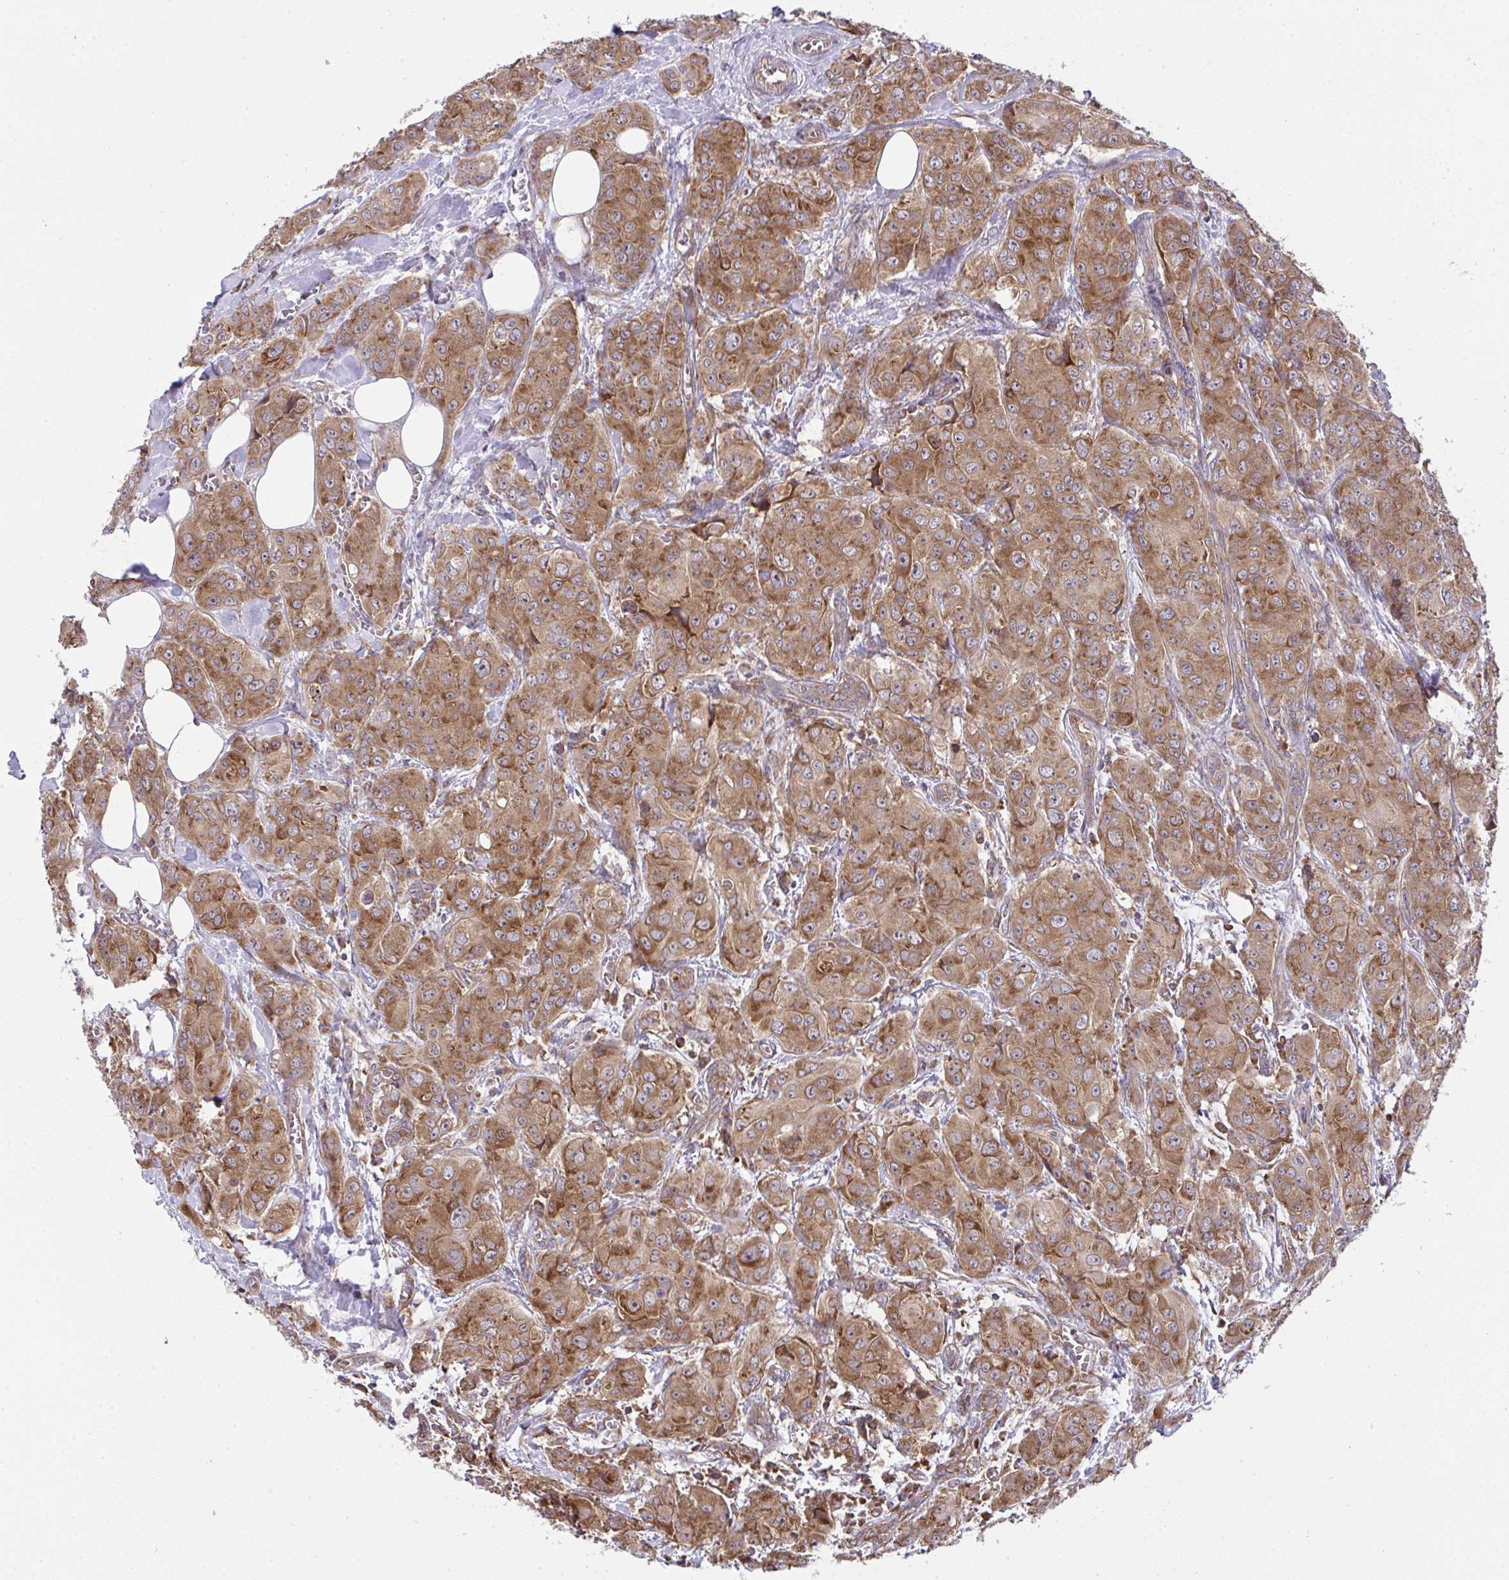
{"staining": {"intensity": "moderate", "quantity": ">75%", "location": "cytoplasmic/membranous"}, "tissue": "breast cancer", "cell_type": "Tumor cells", "image_type": "cancer", "snomed": [{"axis": "morphology", "description": "Duct carcinoma"}, {"axis": "topography", "description": "Breast"}], "caption": "Breast cancer (intraductal carcinoma) stained with a protein marker shows moderate staining in tumor cells.", "gene": "RPS7", "patient": {"sex": "female", "age": 43}}